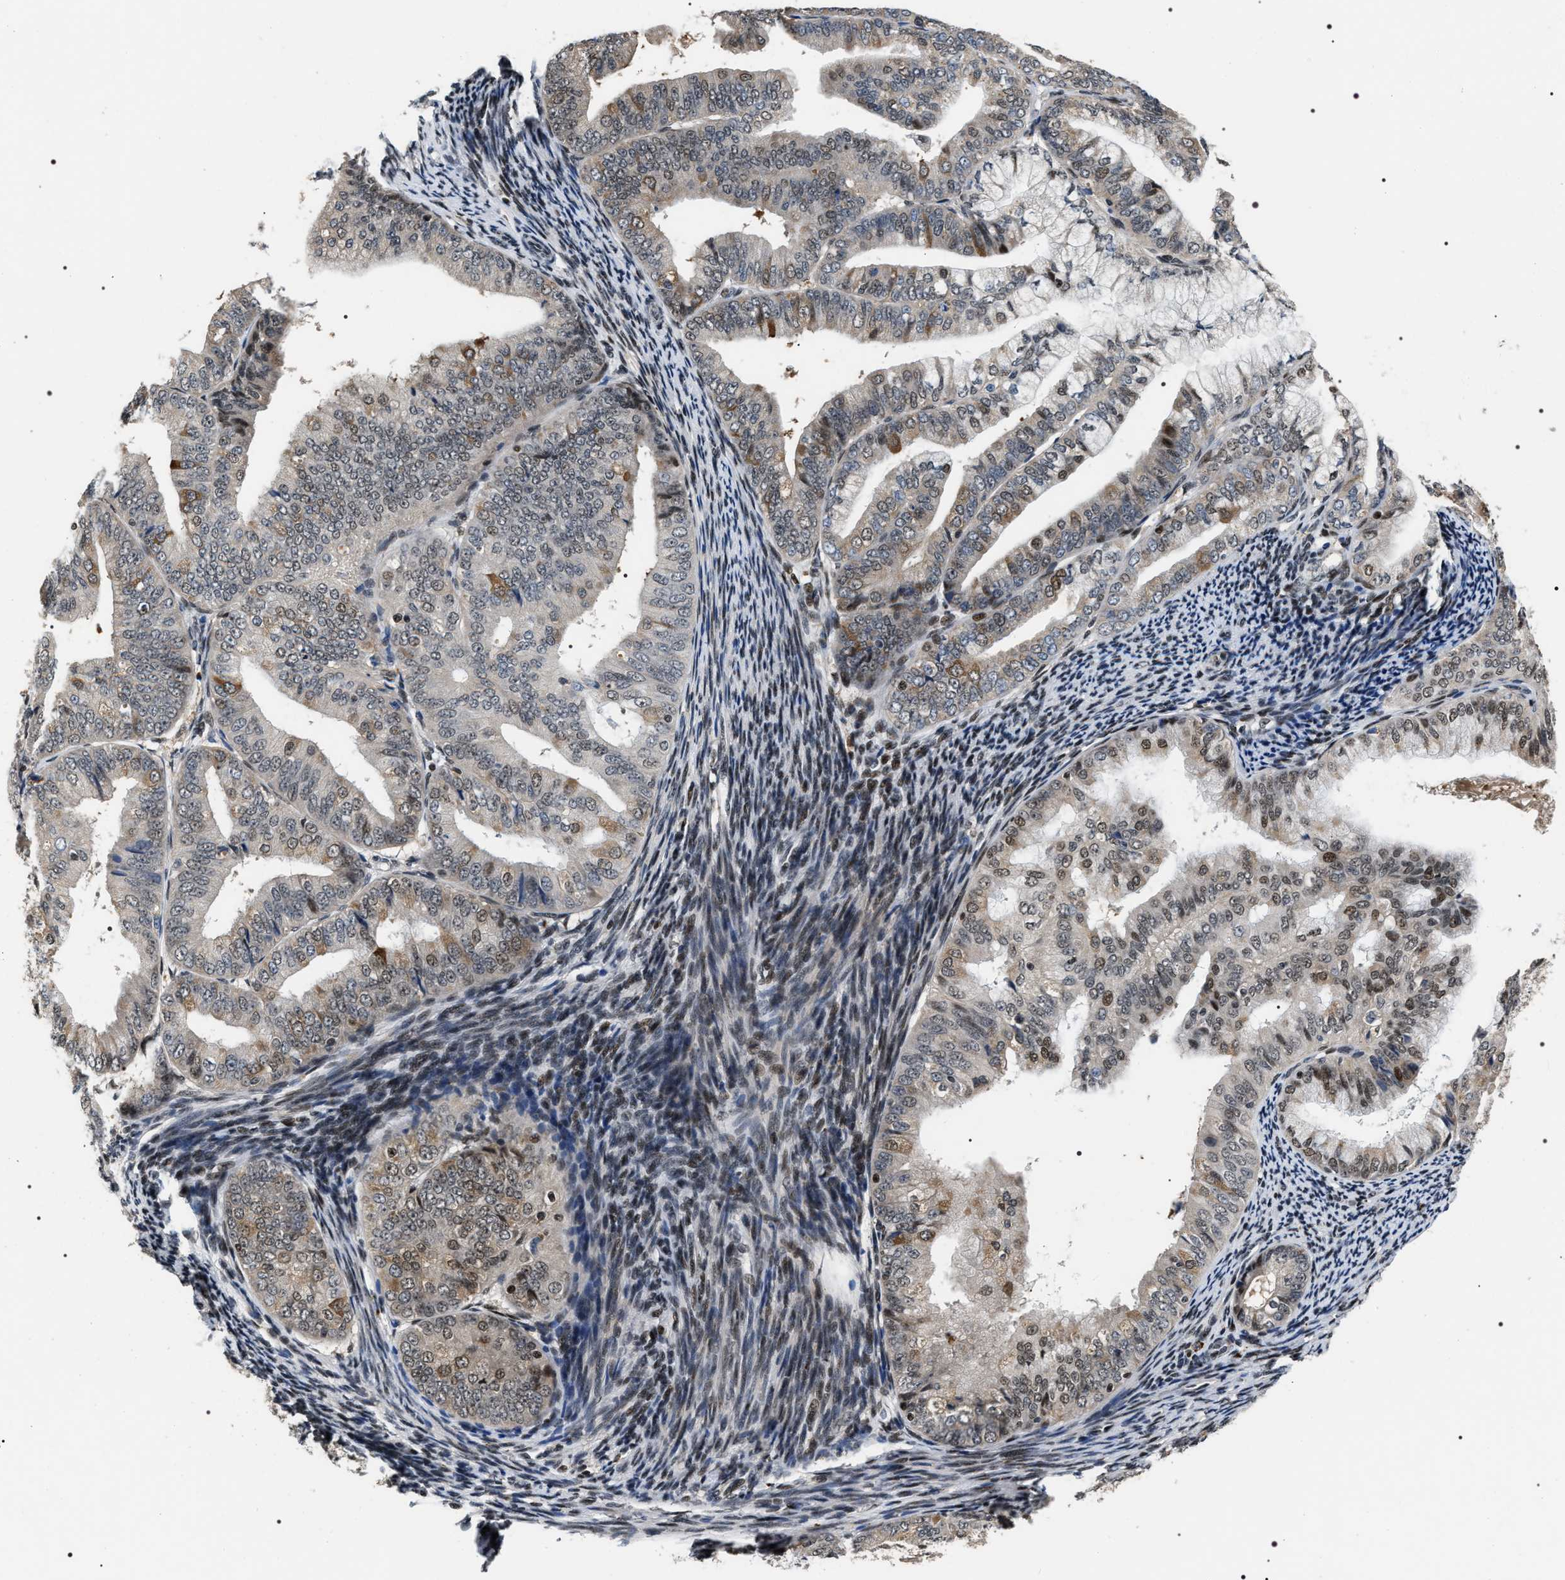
{"staining": {"intensity": "moderate", "quantity": "25%-75%", "location": "cytoplasmic/membranous,nuclear"}, "tissue": "endometrial cancer", "cell_type": "Tumor cells", "image_type": "cancer", "snomed": [{"axis": "morphology", "description": "Adenocarcinoma, NOS"}, {"axis": "topography", "description": "Endometrium"}], "caption": "Immunohistochemical staining of adenocarcinoma (endometrial) reveals moderate cytoplasmic/membranous and nuclear protein staining in approximately 25%-75% of tumor cells.", "gene": "C7orf25", "patient": {"sex": "female", "age": 63}}